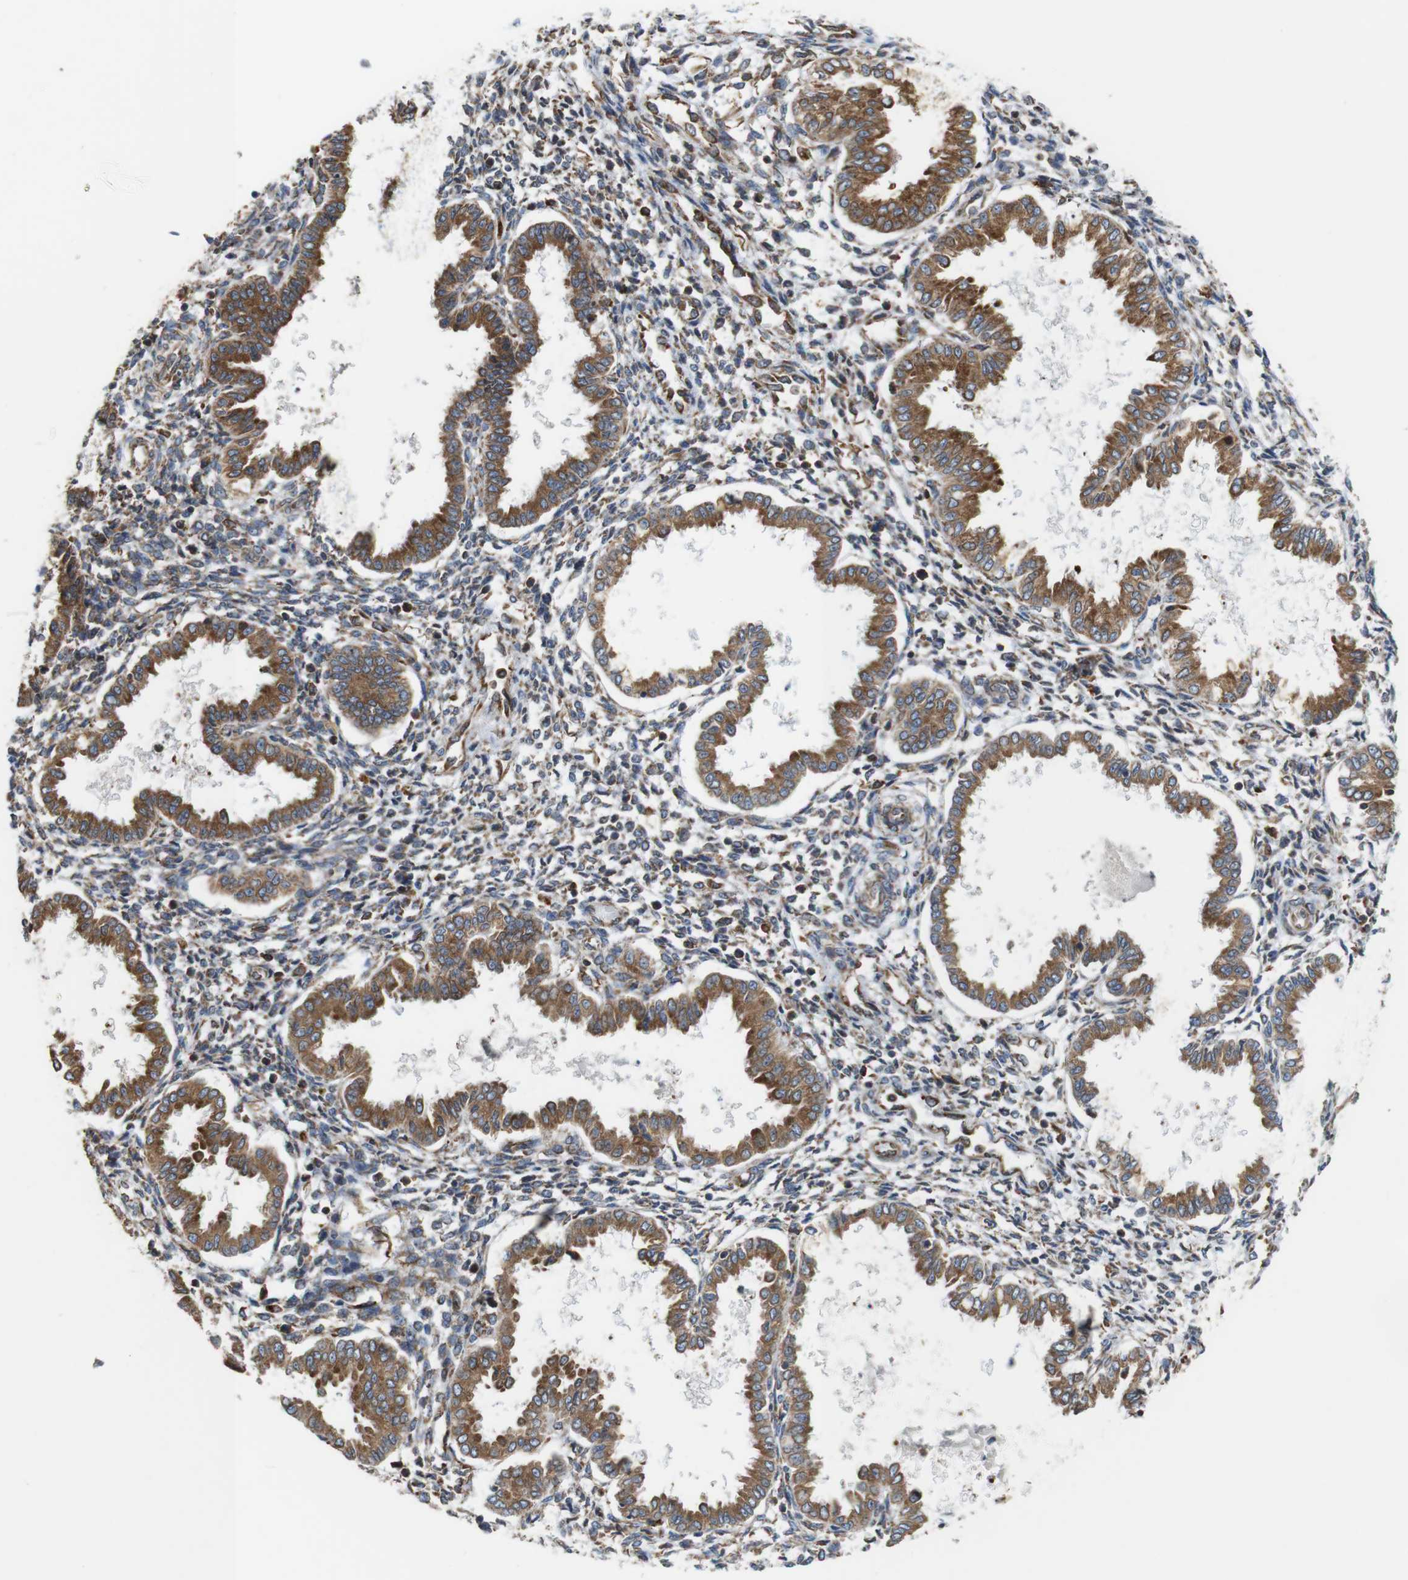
{"staining": {"intensity": "weak", "quantity": ">75%", "location": "cytoplasmic/membranous"}, "tissue": "endometrium", "cell_type": "Cells in endometrial stroma", "image_type": "normal", "snomed": [{"axis": "morphology", "description": "Normal tissue, NOS"}, {"axis": "topography", "description": "Endometrium"}], "caption": "This photomicrograph shows benign endometrium stained with IHC to label a protein in brown. The cytoplasmic/membranous of cells in endometrial stroma show weak positivity for the protein. Nuclei are counter-stained blue.", "gene": "UGGT1", "patient": {"sex": "female", "age": 33}}